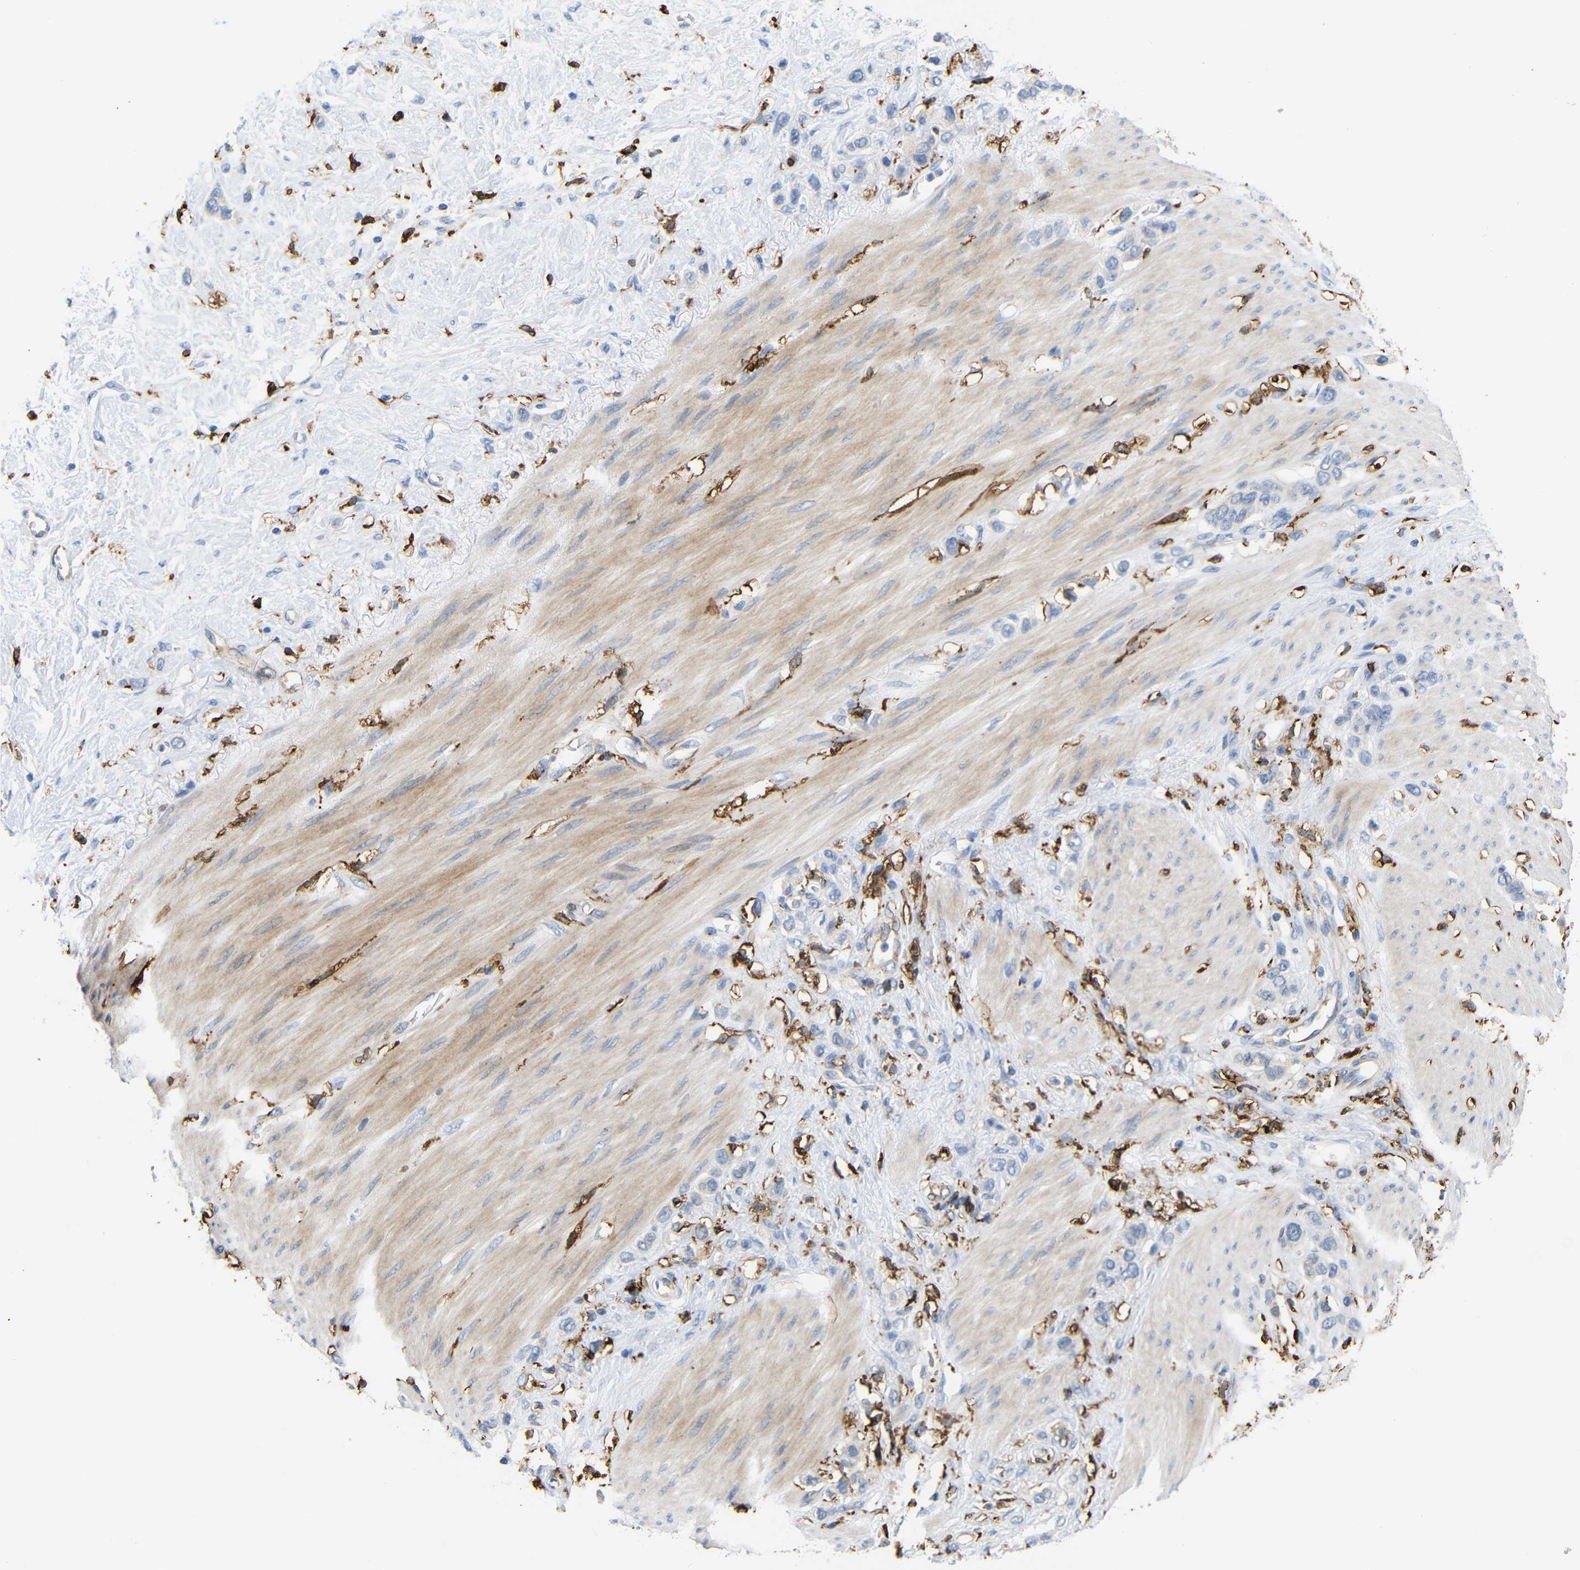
{"staining": {"intensity": "negative", "quantity": "none", "location": "none"}, "tissue": "stomach cancer", "cell_type": "Tumor cells", "image_type": "cancer", "snomed": [{"axis": "morphology", "description": "Adenocarcinoma, NOS"}, {"axis": "morphology", "description": "Adenocarcinoma, High grade"}, {"axis": "topography", "description": "Stomach, upper"}, {"axis": "topography", "description": "Stomach, lower"}], "caption": "The histopathology image shows no significant expression in tumor cells of adenocarcinoma (stomach). (Stains: DAB immunohistochemistry (IHC) with hematoxylin counter stain, Microscopy: brightfield microscopy at high magnification).", "gene": "HLA-DQB1", "patient": {"sex": "female", "age": 65}}